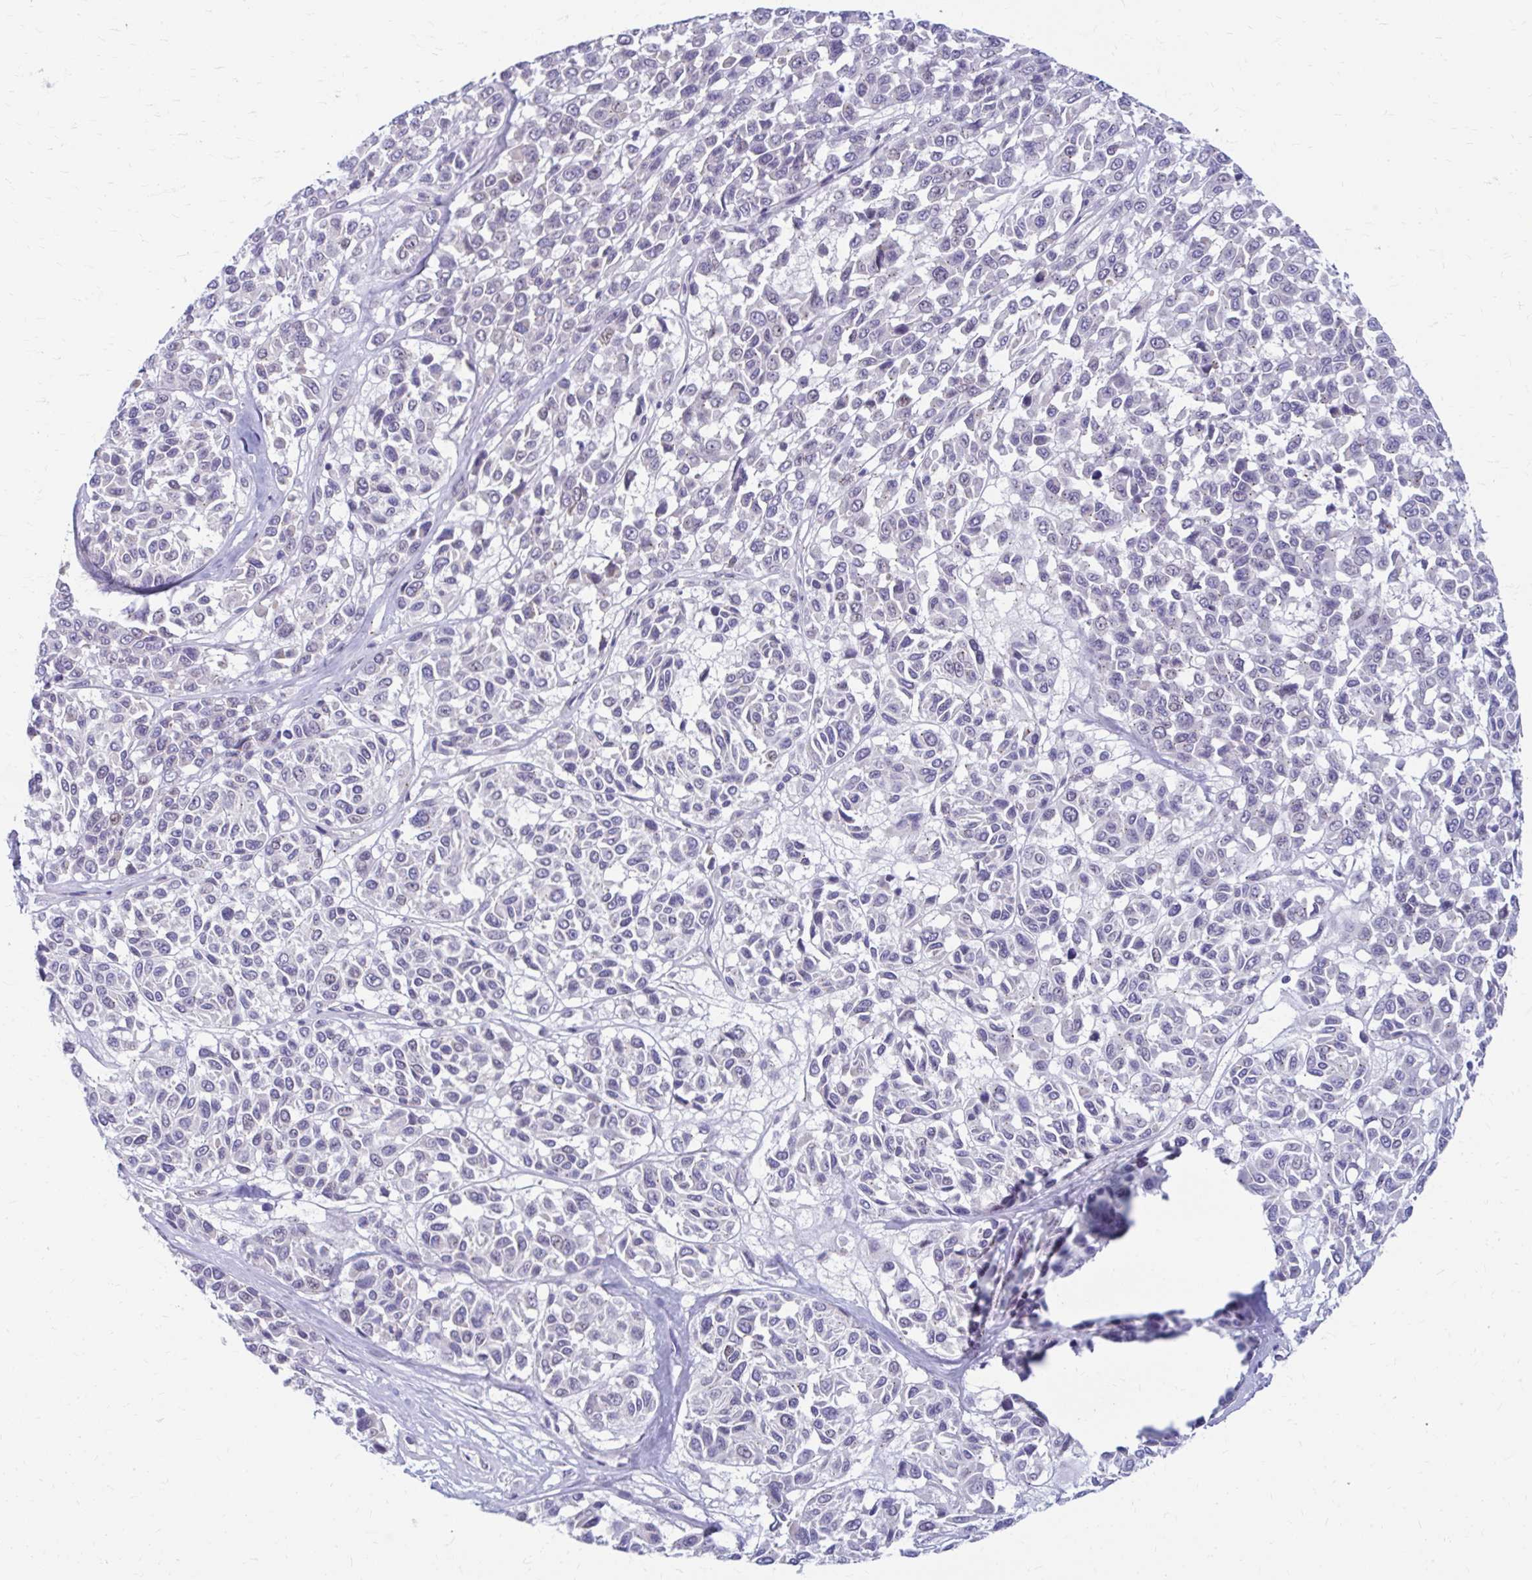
{"staining": {"intensity": "negative", "quantity": "none", "location": "none"}, "tissue": "melanoma", "cell_type": "Tumor cells", "image_type": "cancer", "snomed": [{"axis": "morphology", "description": "Malignant melanoma, NOS"}, {"axis": "topography", "description": "Skin"}], "caption": "This is an immunohistochemistry (IHC) photomicrograph of malignant melanoma. There is no staining in tumor cells.", "gene": "RADIL", "patient": {"sex": "female", "age": 66}}